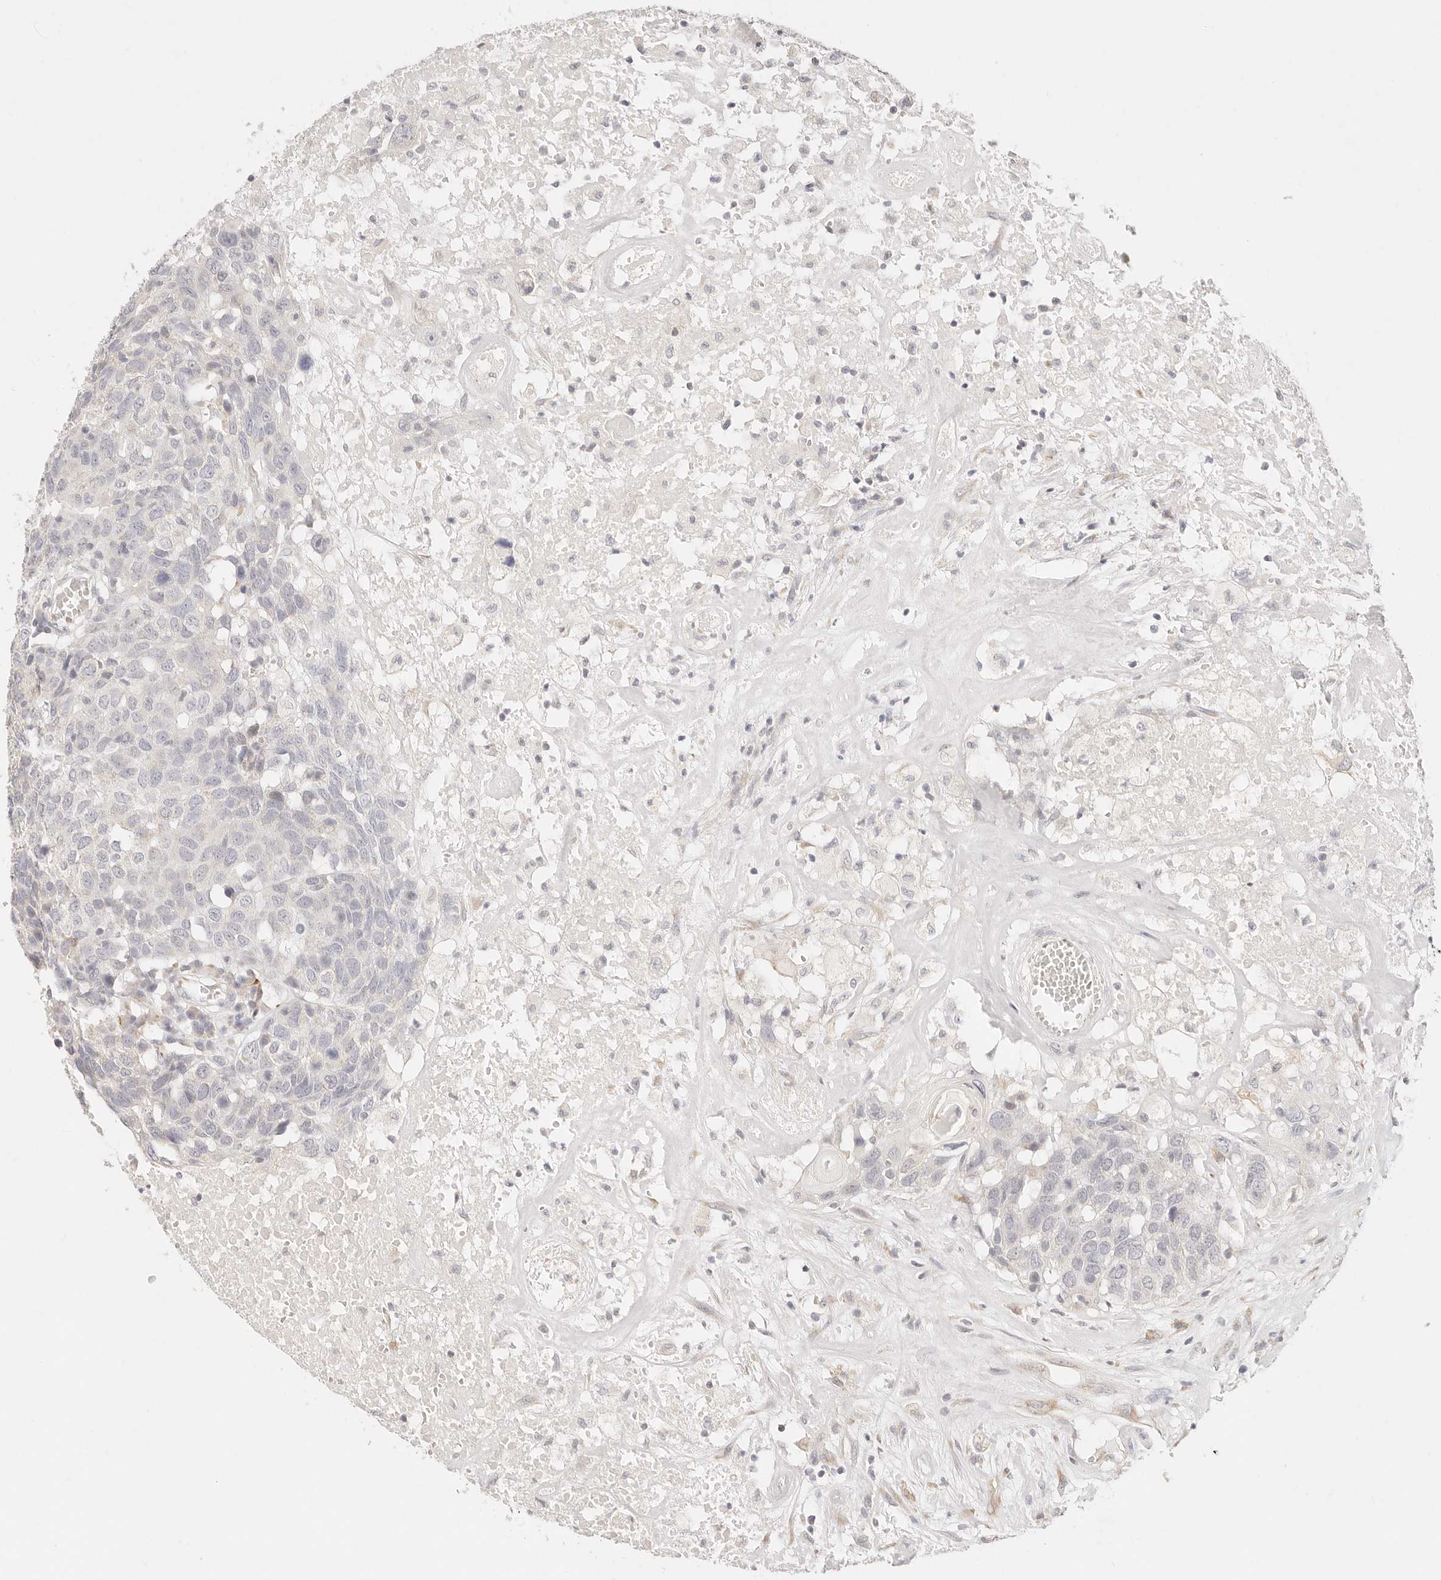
{"staining": {"intensity": "negative", "quantity": "none", "location": "none"}, "tissue": "head and neck cancer", "cell_type": "Tumor cells", "image_type": "cancer", "snomed": [{"axis": "morphology", "description": "Squamous cell carcinoma, NOS"}, {"axis": "topography", "description": "Head-Neck"}], "caption": "A high-resolution histopathology image shows immunohistochemistry staining of head and neck cancer, which shows no significant expression in tumor cells. Nuclei are stained in blue.", "gene": "GPR156", "patient": {"sex": "male", "age": 66}}